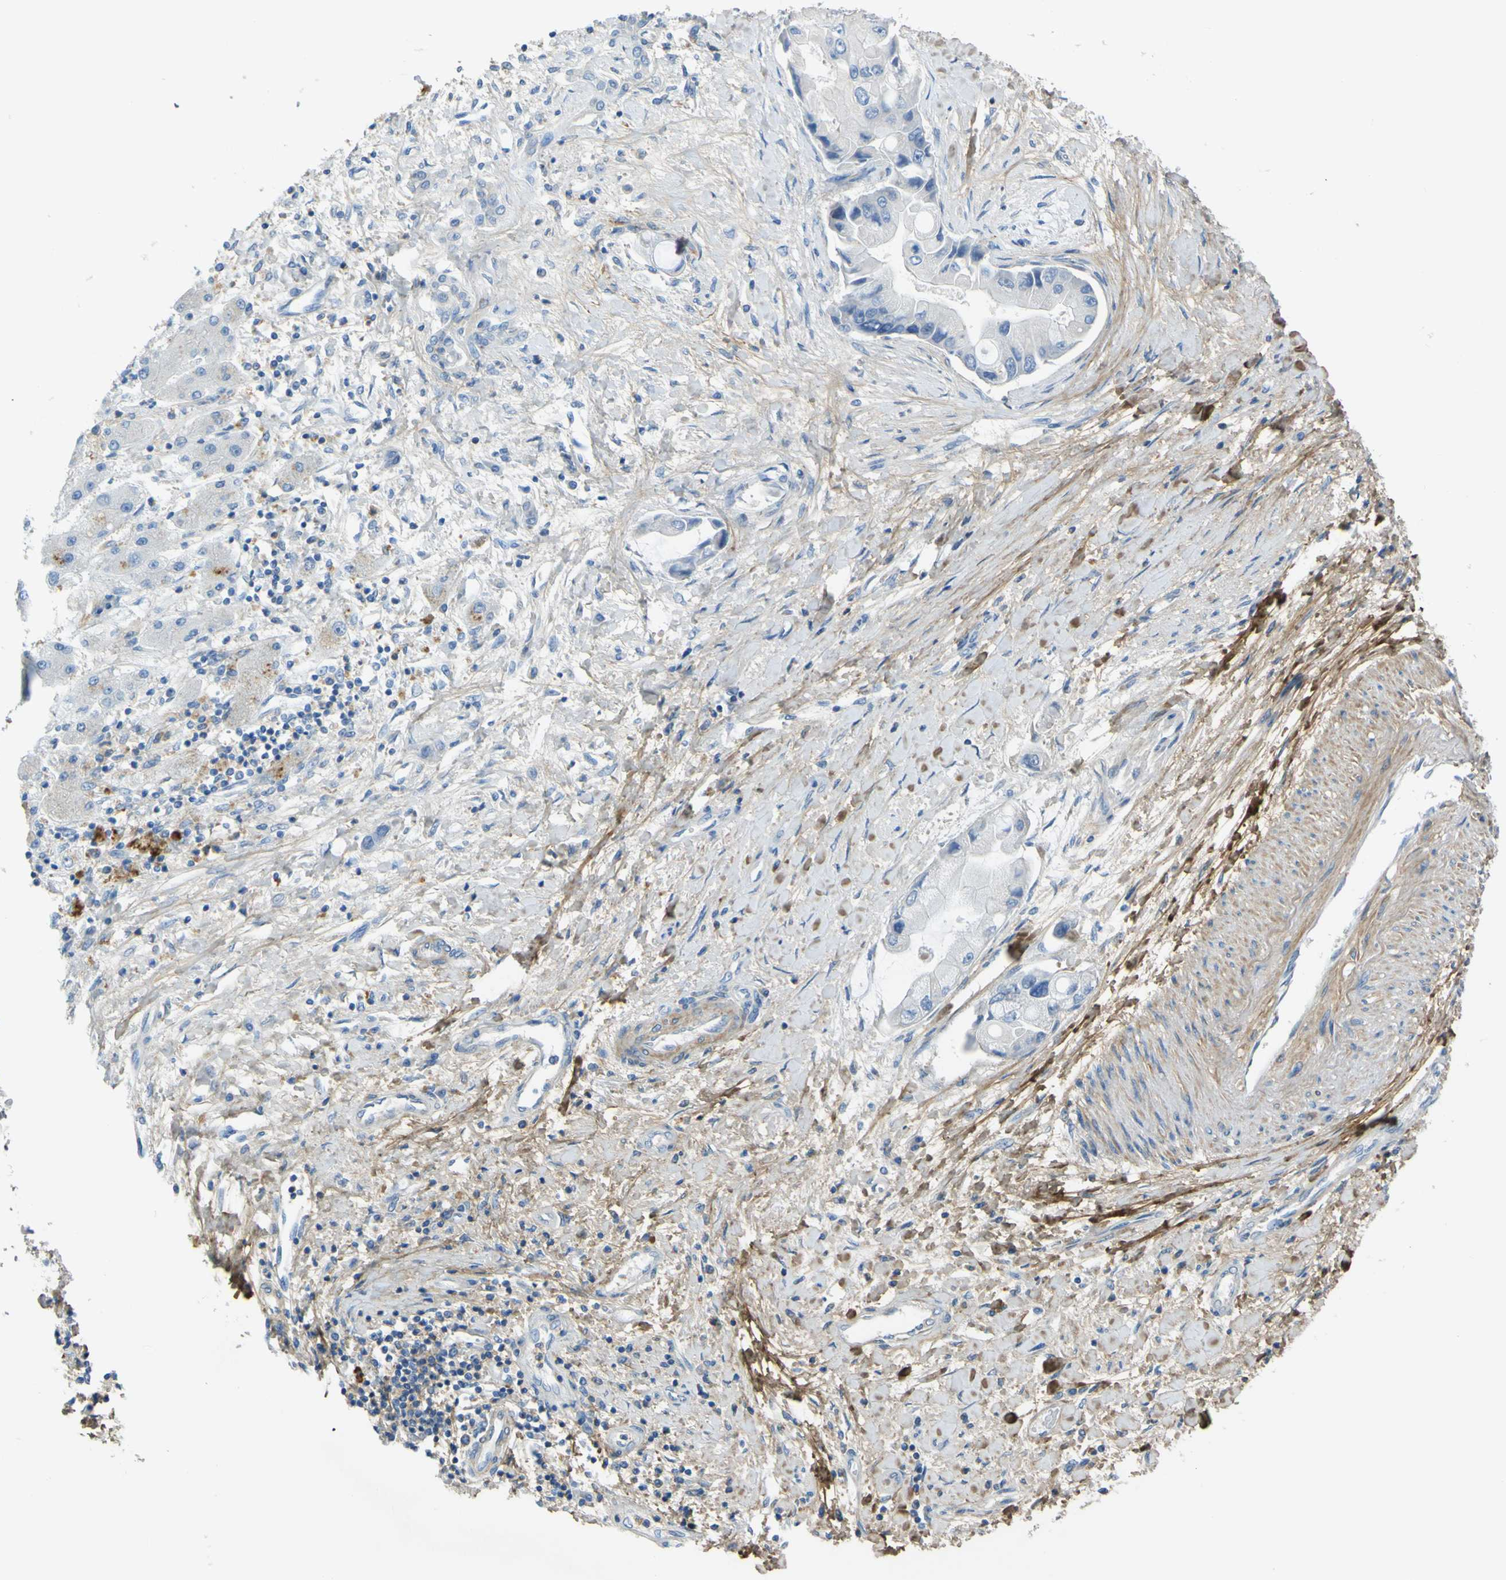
{"staining": {"intensity": "negative", "quantity": "none", "location": "none"}, "tissue": "liver cancer", "cell_type": "Tumor cells", "image_type": "cancer", "snomed": [{"axis": "morphology", "description": "Cholangiocarcinoma"}, {"axis": "topography", "description": "Liver"}], "caption": "Immunohistochemistry (IHC) image of neoplastic tissue: liver cholangiocarcinoma stained with DAB (3,3'-diaminobenzidine) exhibits no significant protein positivity in tumor cells.", "gene": "OGN", "patient": {"sex": "male", "age": 50}}